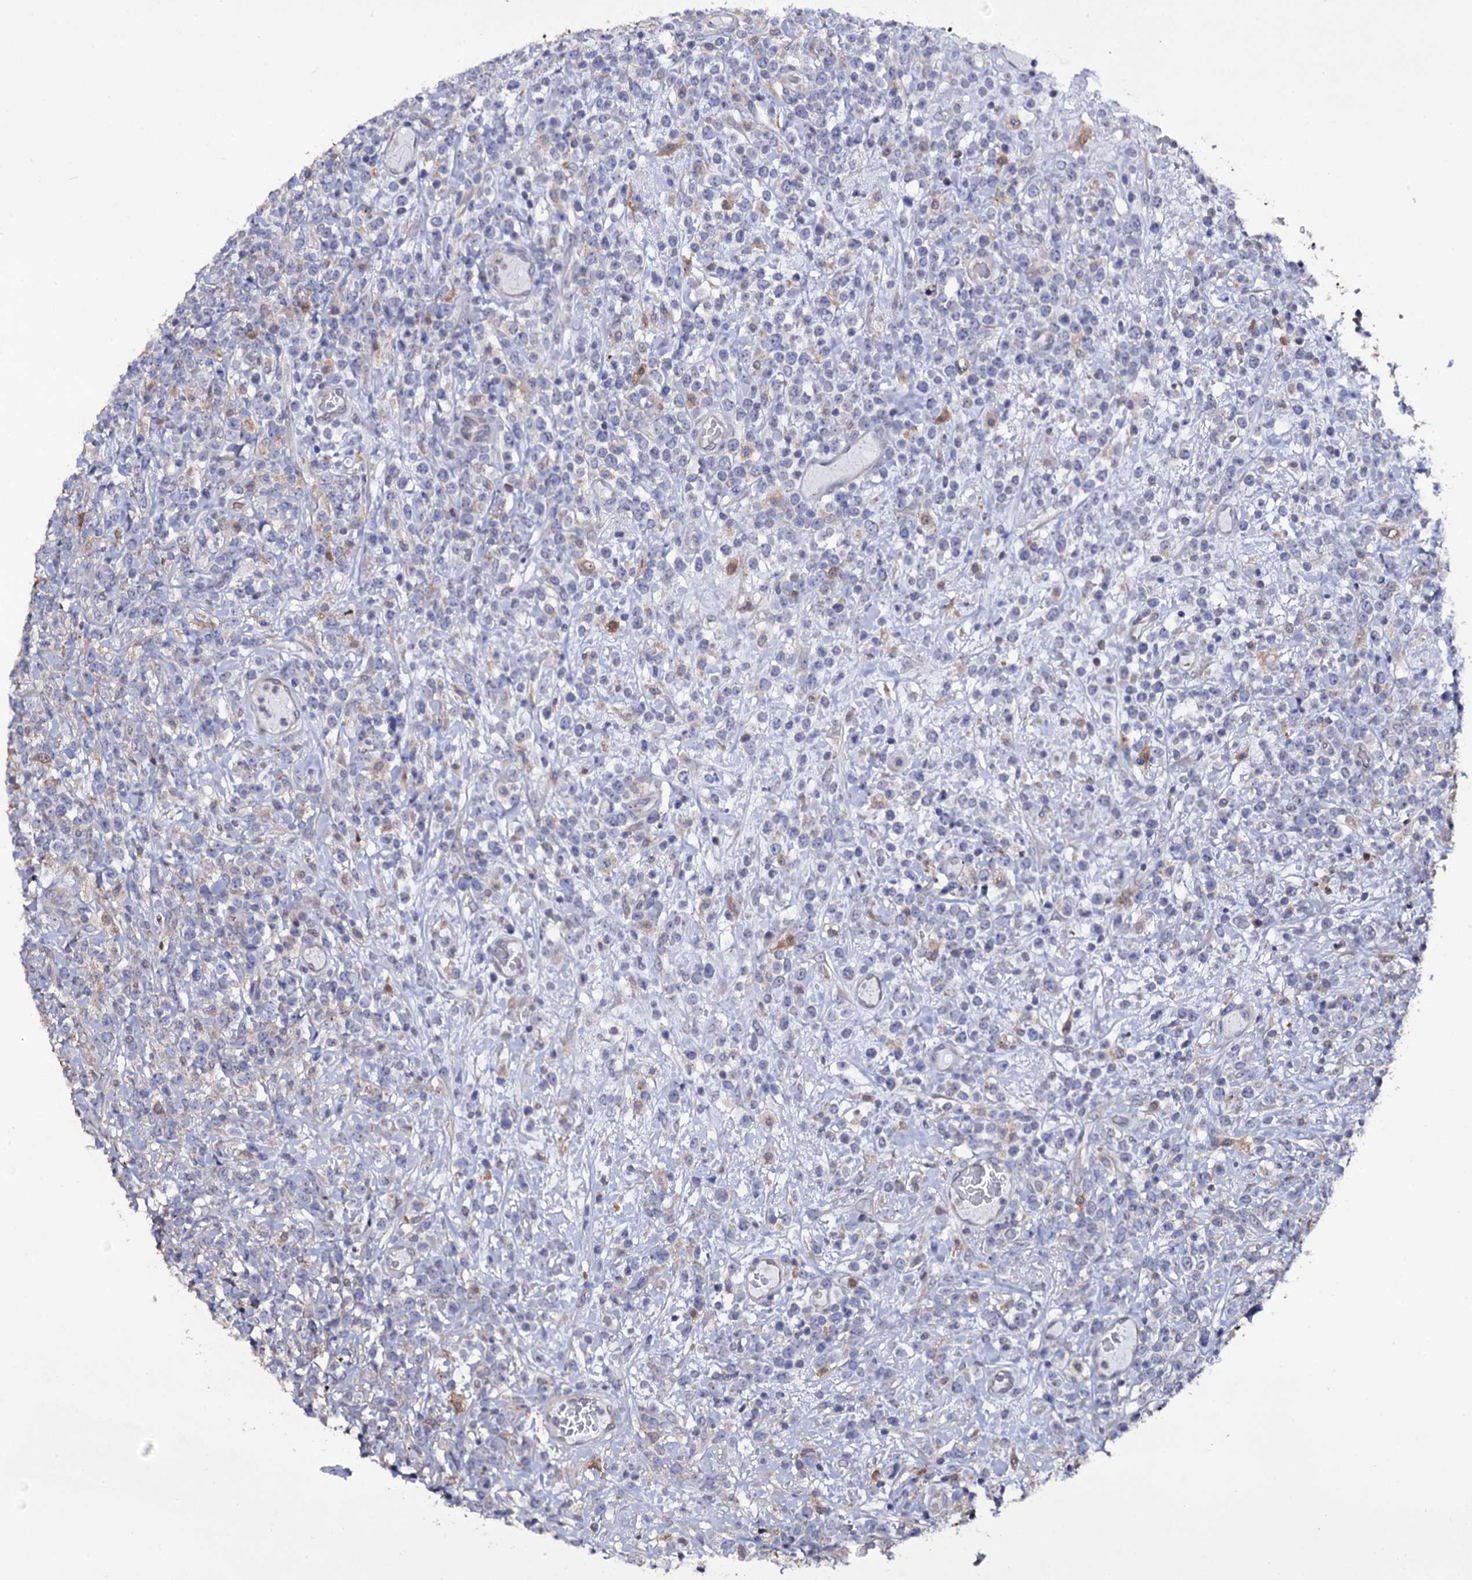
{"staining": {"intensity": "negative", "quantity": "none", "location": "none"}, "tissue": "lymphoma", "cell_type": "Tumor cells", "image_type": "cancer", "snomed": [{"axis": "morphology", "description": "Malignant lymphoma, non-Hodgkin's type, High grade"}, {"axis": "topography", "description": "Colon"}], "caption": "This is an immunohistochemistry (IHC) image of human lymphoma. There is no staining in tumor cells.", "gene": "CRYL1", "patient": {"sex": "female", "age": 53}}